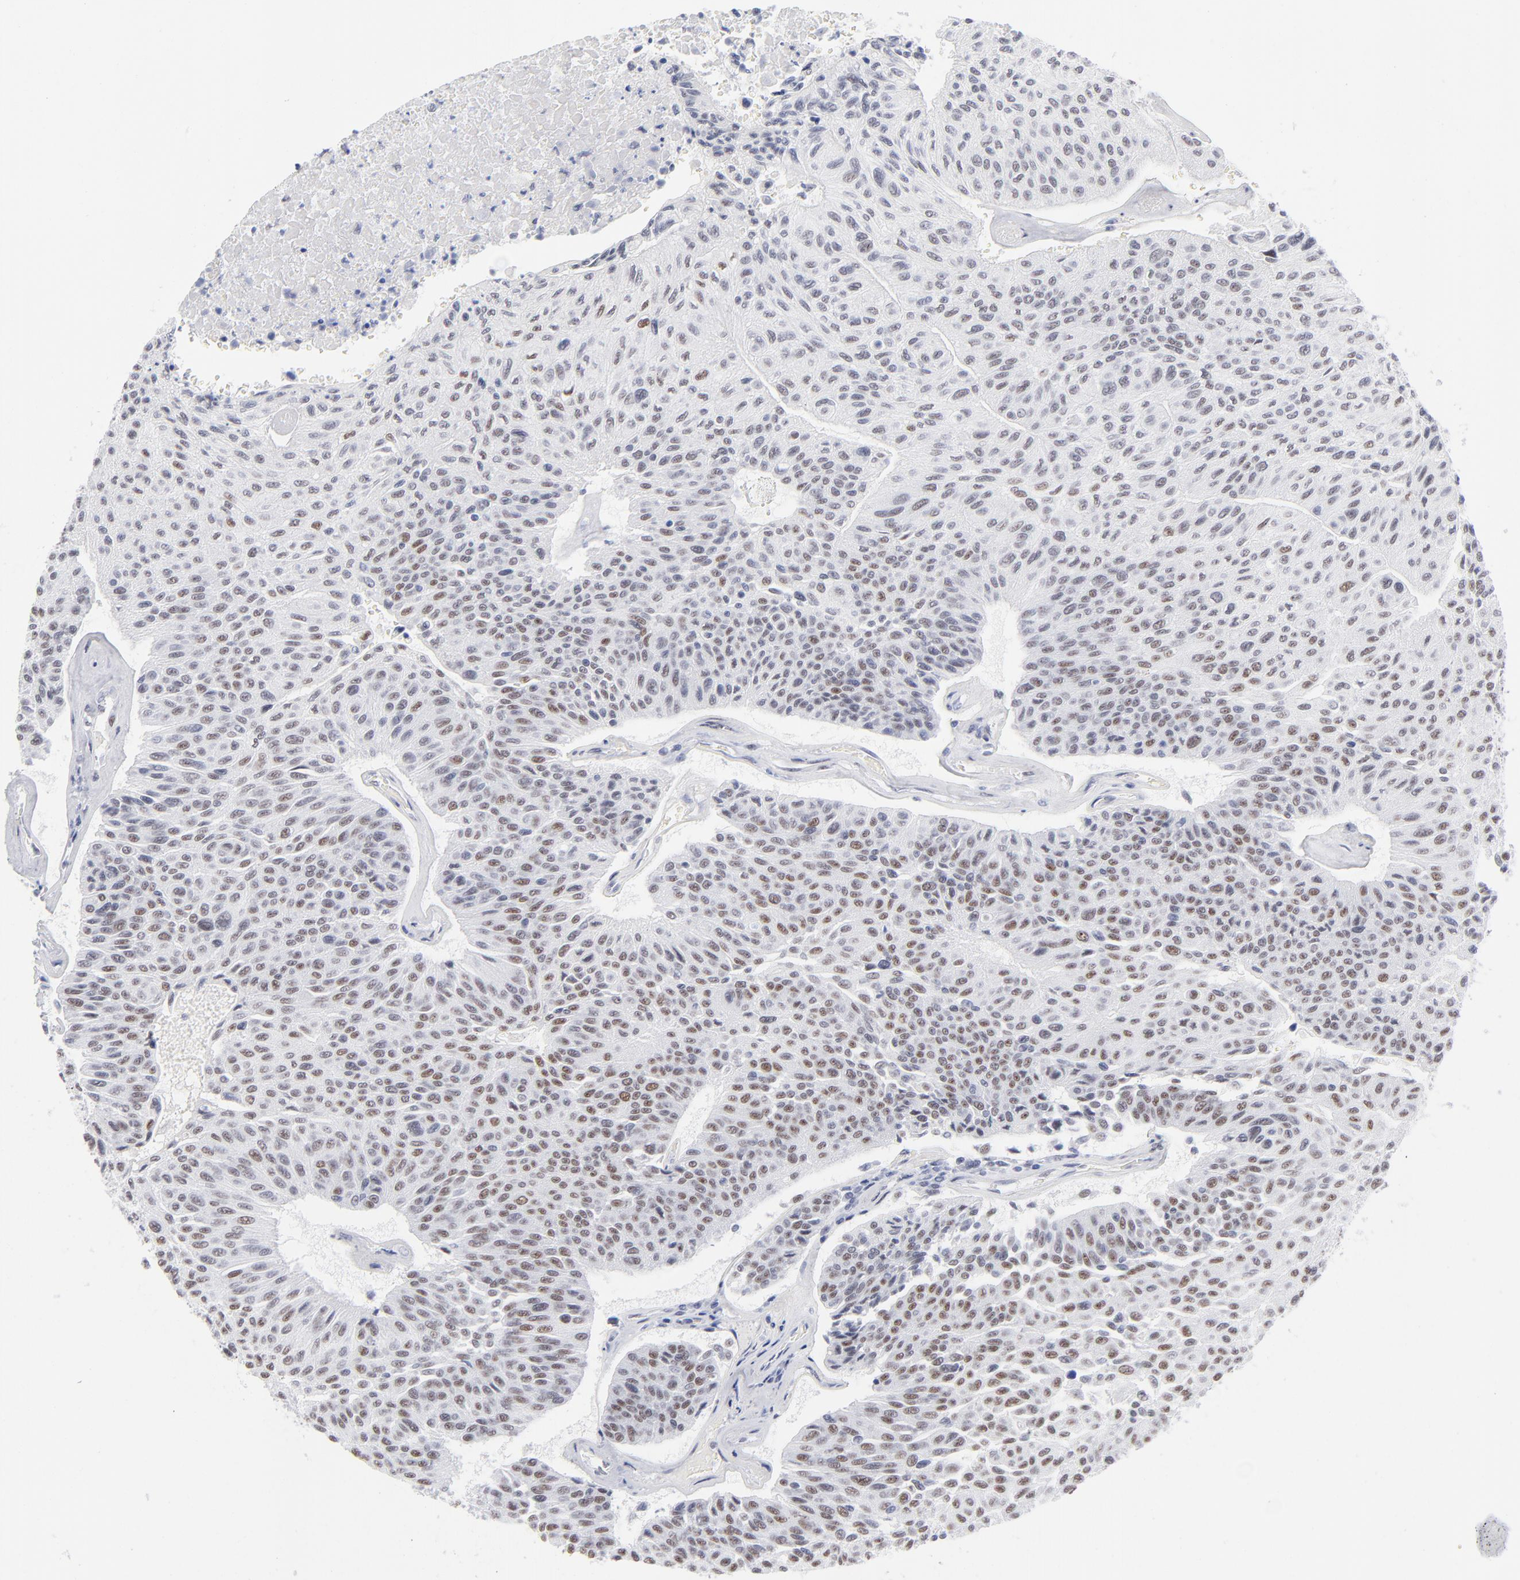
{"staining": {"intensity": "moderate", "quantity": "25%-75%", "location": "nuclear"}, "tissue": "urothelial cancer", "cell_type": "Tumor cells", "image_type": "cancer", "snomed": [{"axis": "morphology", "description": "Urothelial carcinoma, High grade"}, {"axis": "topography", "description": "Urinary bladder"}], "caption": "High-grade urothelial carcinoma stained for a protein demonstrates moderate nuclear positivity in tumor cells.", "gene": "SNRPB", "patient": {"sex": "male", "age": 66}}